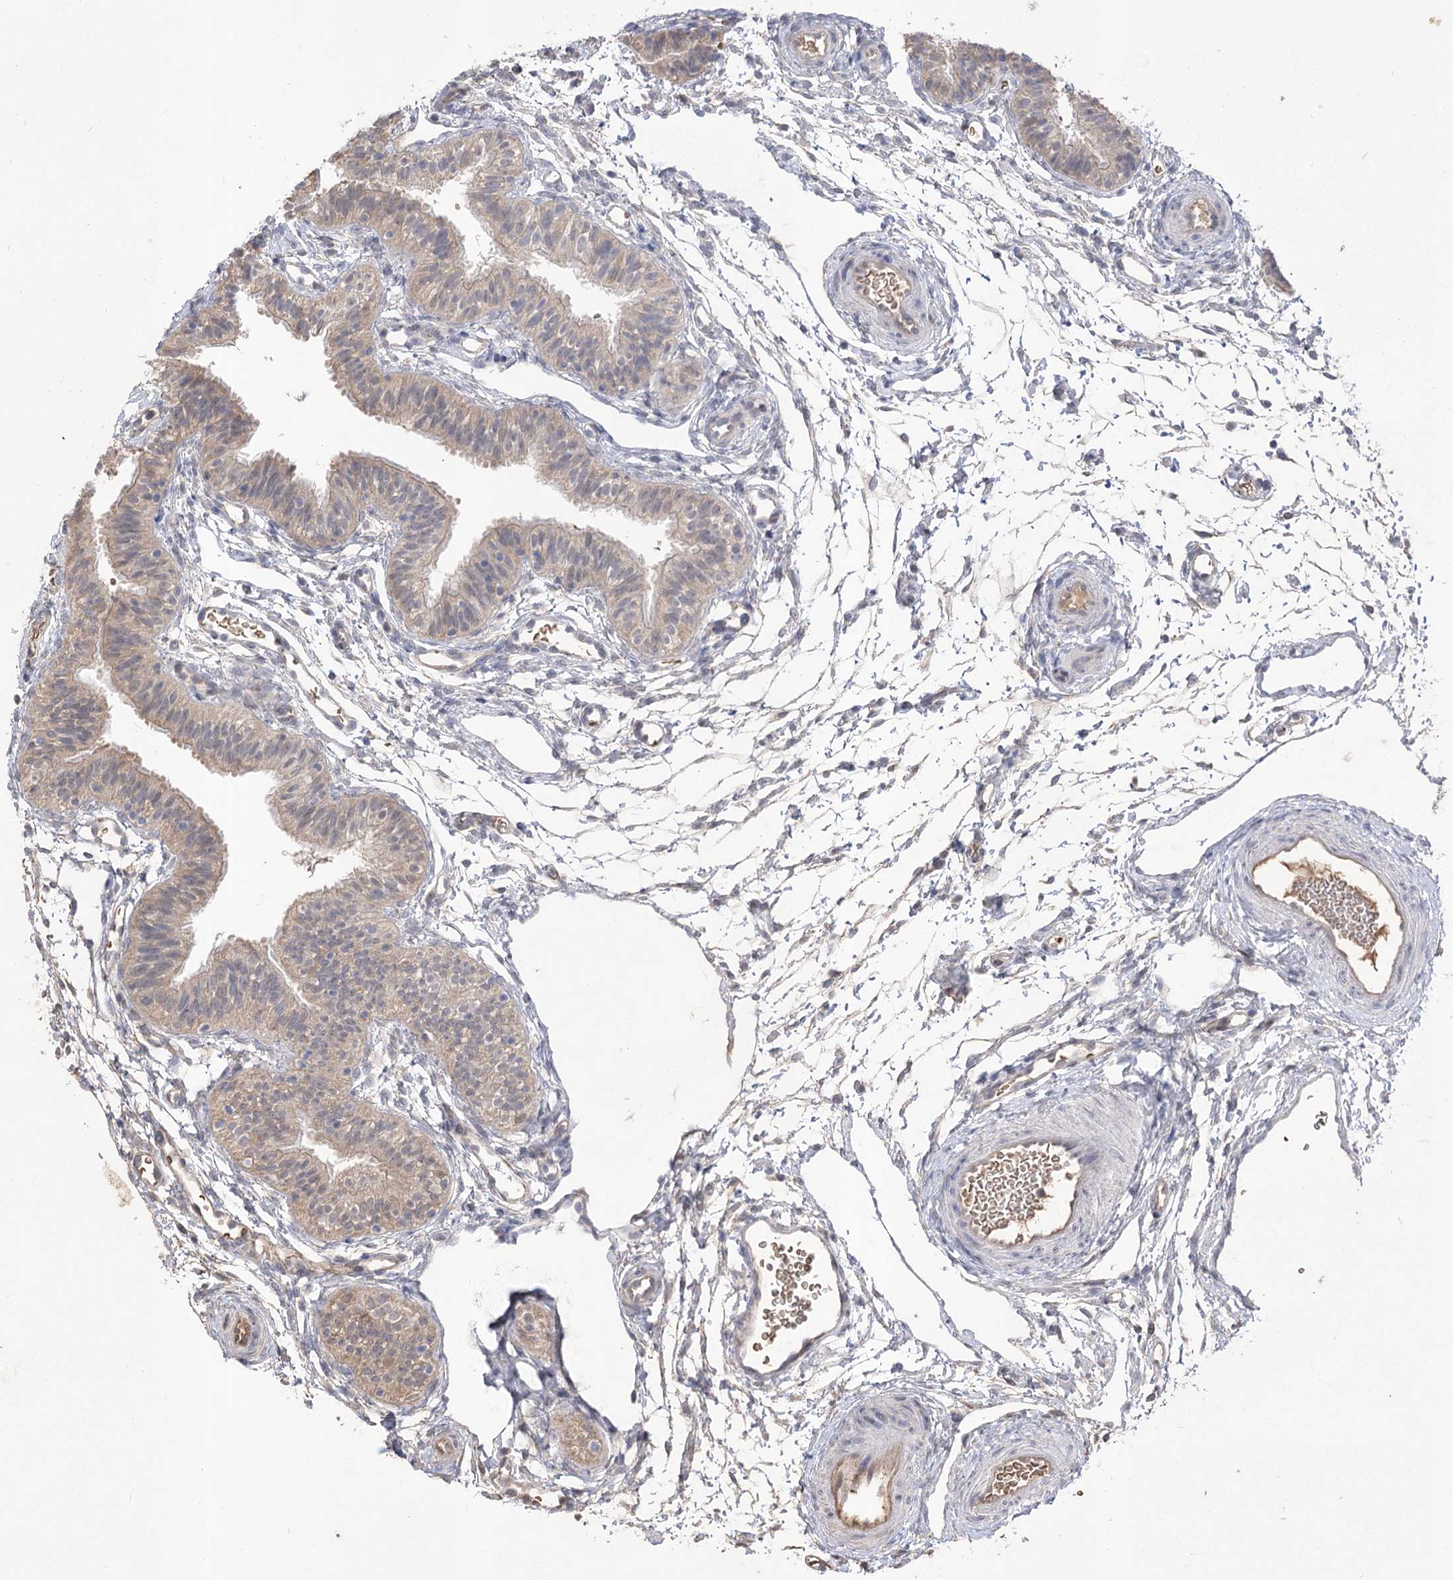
{"staining": {"intensity": "weak", "quantity": "25%-75%", "location": "cytoplasmic/membranous"}, "tissue": "fallopian tube", "cell_type": "Glandular cells", "image_type": "normal", "snomed": [{"axis": "morphology", "description": "Normal tissue, NOS"}, {"axis": "topography", "description": "Fallopian tube"}], "caption": "Protein staining of normal fallopian tube reveals weak cytoplasmic/membranous expression in about 25%-75% of glandular cells. Immunohistochemistry (ihc) stains the protein in brown and the nuclei are stained blue.", "gene": "R3HDM2", "patient": {"sex": "female", "age": 35}}